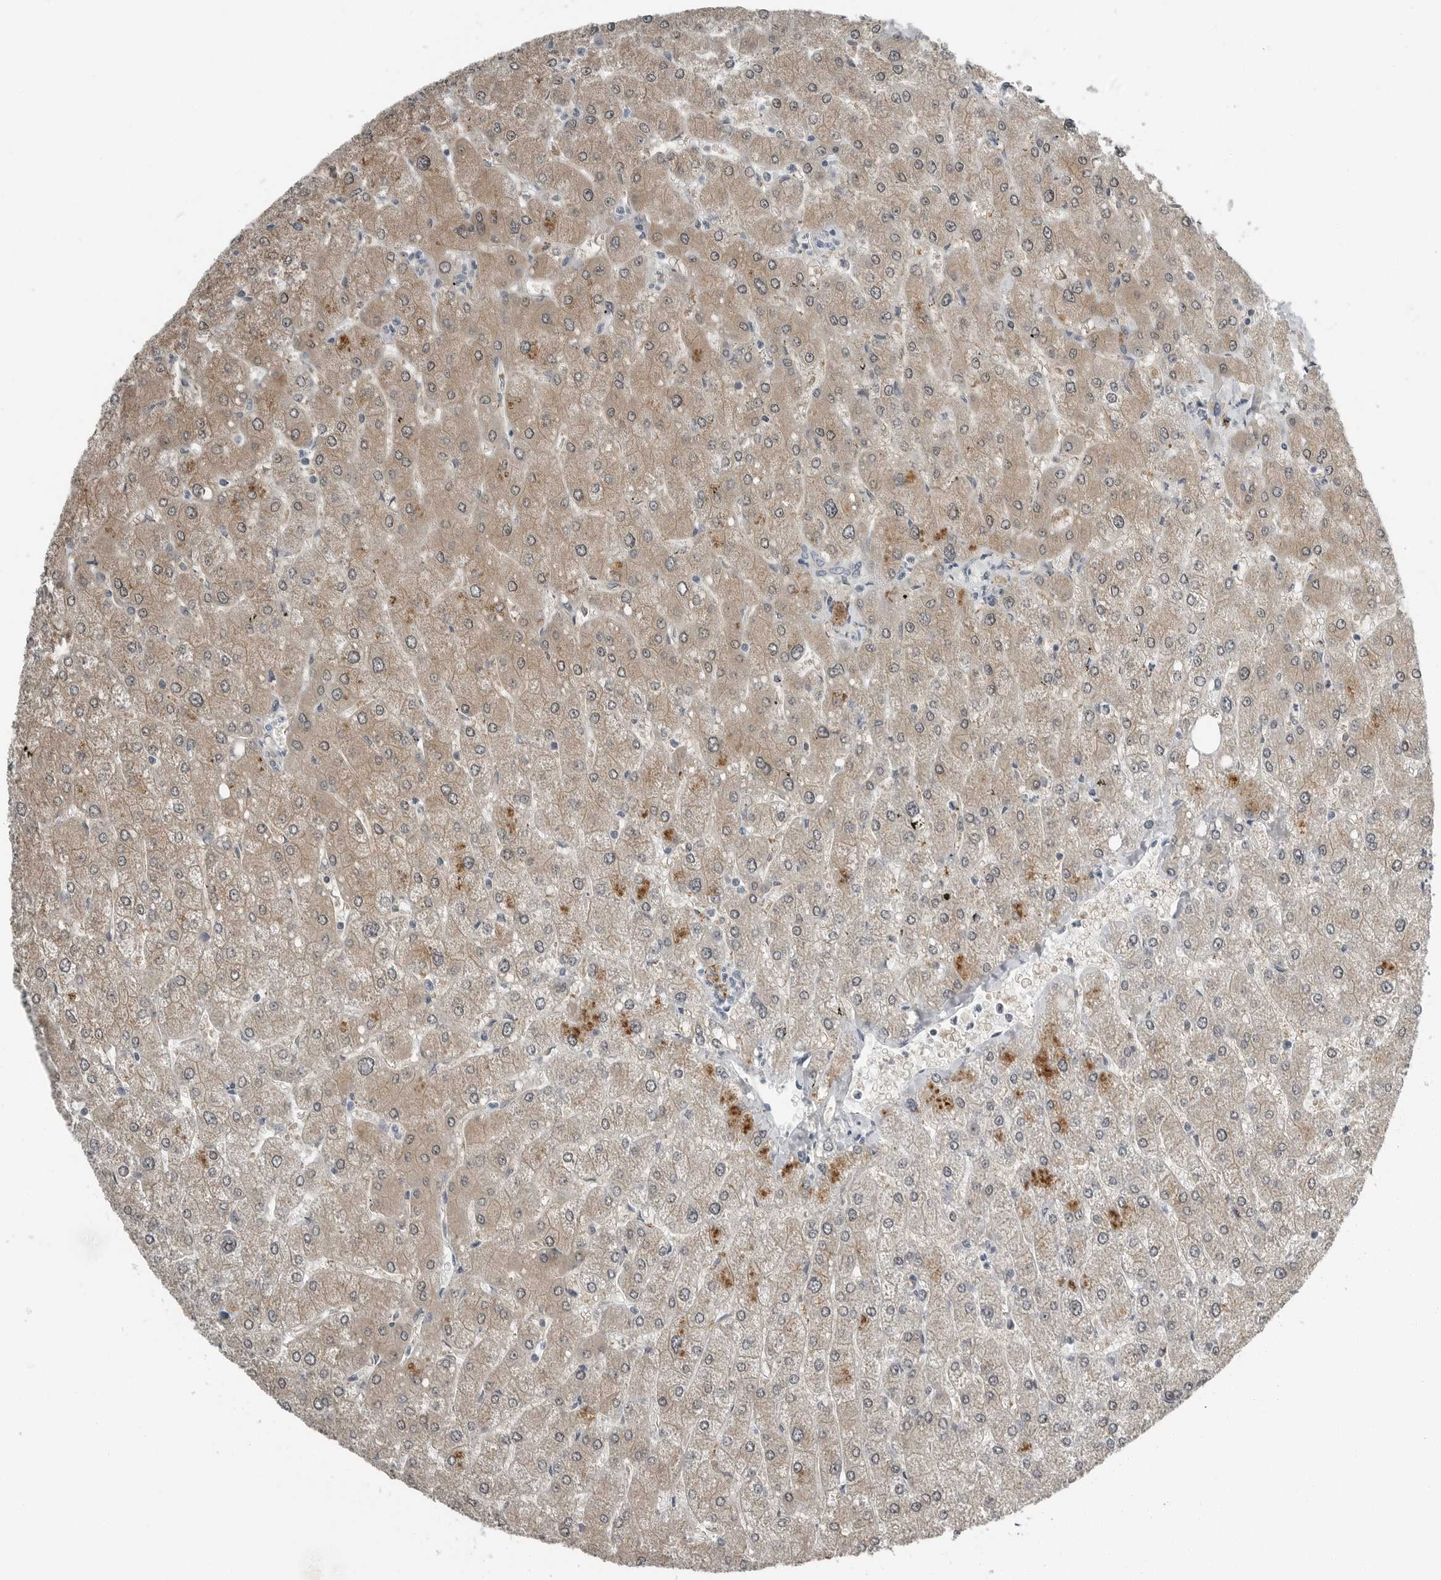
{"staining": {"intensity": "weak", "quantity": "<25%", "location": "cytoplasmic/membranous"}, "tissue": "liver", "cell_type": "Cholangiocytes", "image_type": "normal", "snomed": [{"axis": "morphology", "description": "Normal tissue, NOS"}, {"axis": "topography", "description": "Liver"}], "caption": "This is an immunohistochemistry micrograph of normal human liver. There is no expression in cholangiocytes.", "gene": "ENSG00000286112", "patient": {"sex": "male", "age": 55}}